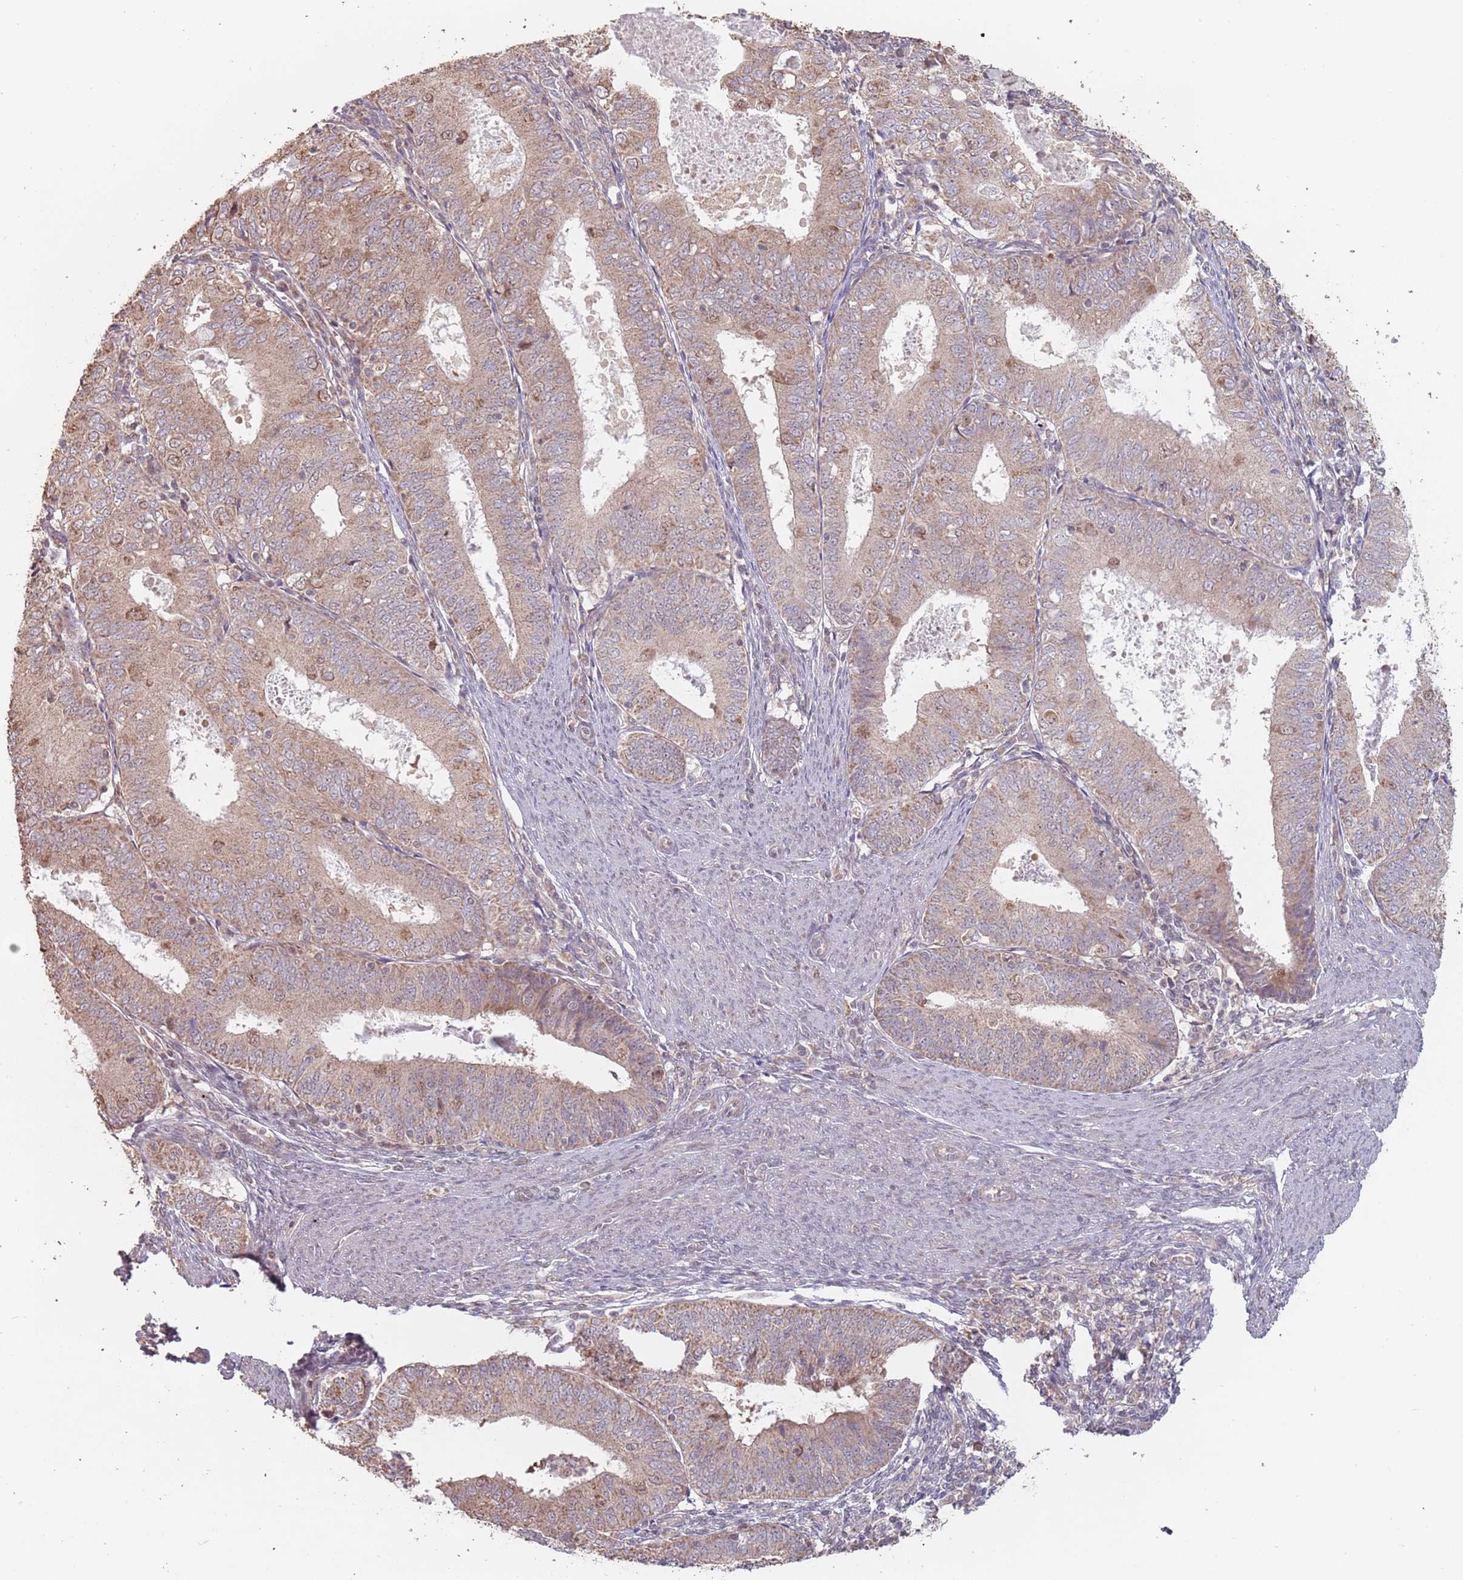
{"staining": {"intensity": "moderate", "quantity": "25%-75%", "location": "cytoplasmic/membranous,nuclear"}, "tissue": "endometrial cancer", "cell_type": "Tumor cells", "image_type": "cancer", "snomed": [{"axis": "morphology", "description": "Adenocarcinoma, NOS"}, {"axis": "topography", "description": "Endometrium"}], "caption": "IHC micrograph of neoplastic tissue: endometrial adenocarcinoma stained using IHC displays medium levels of moderate protein expression localized specifically in the cytoplasmic/membranous and nuclear of tumor cells, appearing as a cytoplasmic/membranous and nuclear brown color.", "gene": "VPS52", "patient": {"sex": "female", "age": 57}}